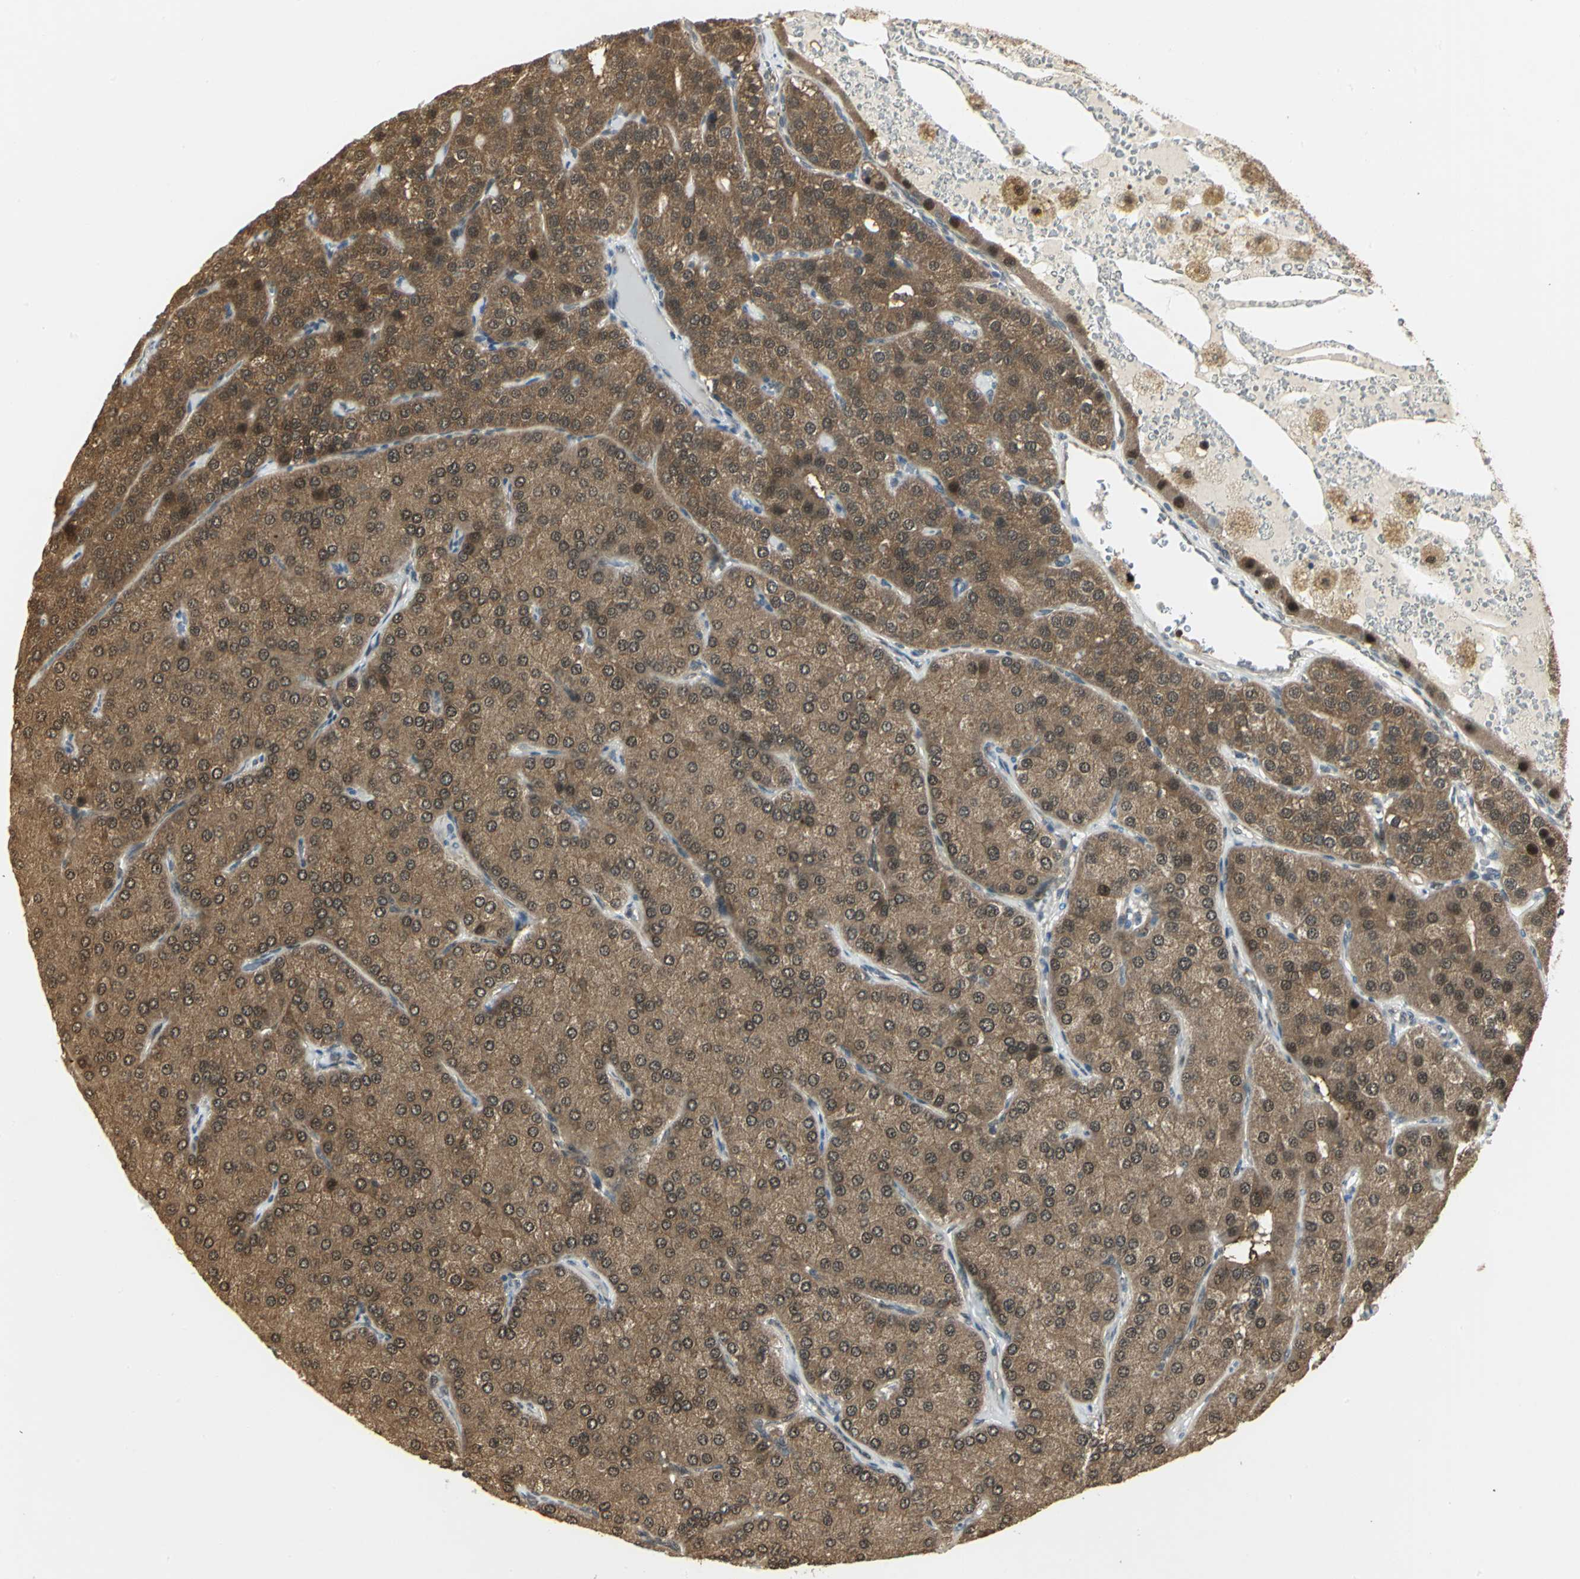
{"staining": {"intensity": "strong", "quantity": ">75%", "location": "cytoplasmic/membranous,nuclear"}, "tissue": "parathyroid gland", "cell_type": "Glandular cells", "image_type": "normal", "snomed": [{"axis": "morphology", "description": "Normal tissue, NOS"}, {"axis": "morphology", "description": "Adenoma, NOS"}, {"axis": "topography", "description": "Parathyroid gland"}], "caption": "This micrograph reveals immunohistochemistry staining of unremarkable parathyroid gland, with high strong cytoplasmic/membranous,nuclear positivity in approximately >75% of glandular cells.", "gene": "PSMC4", "patient": {"sex": "female", "age": 86}}